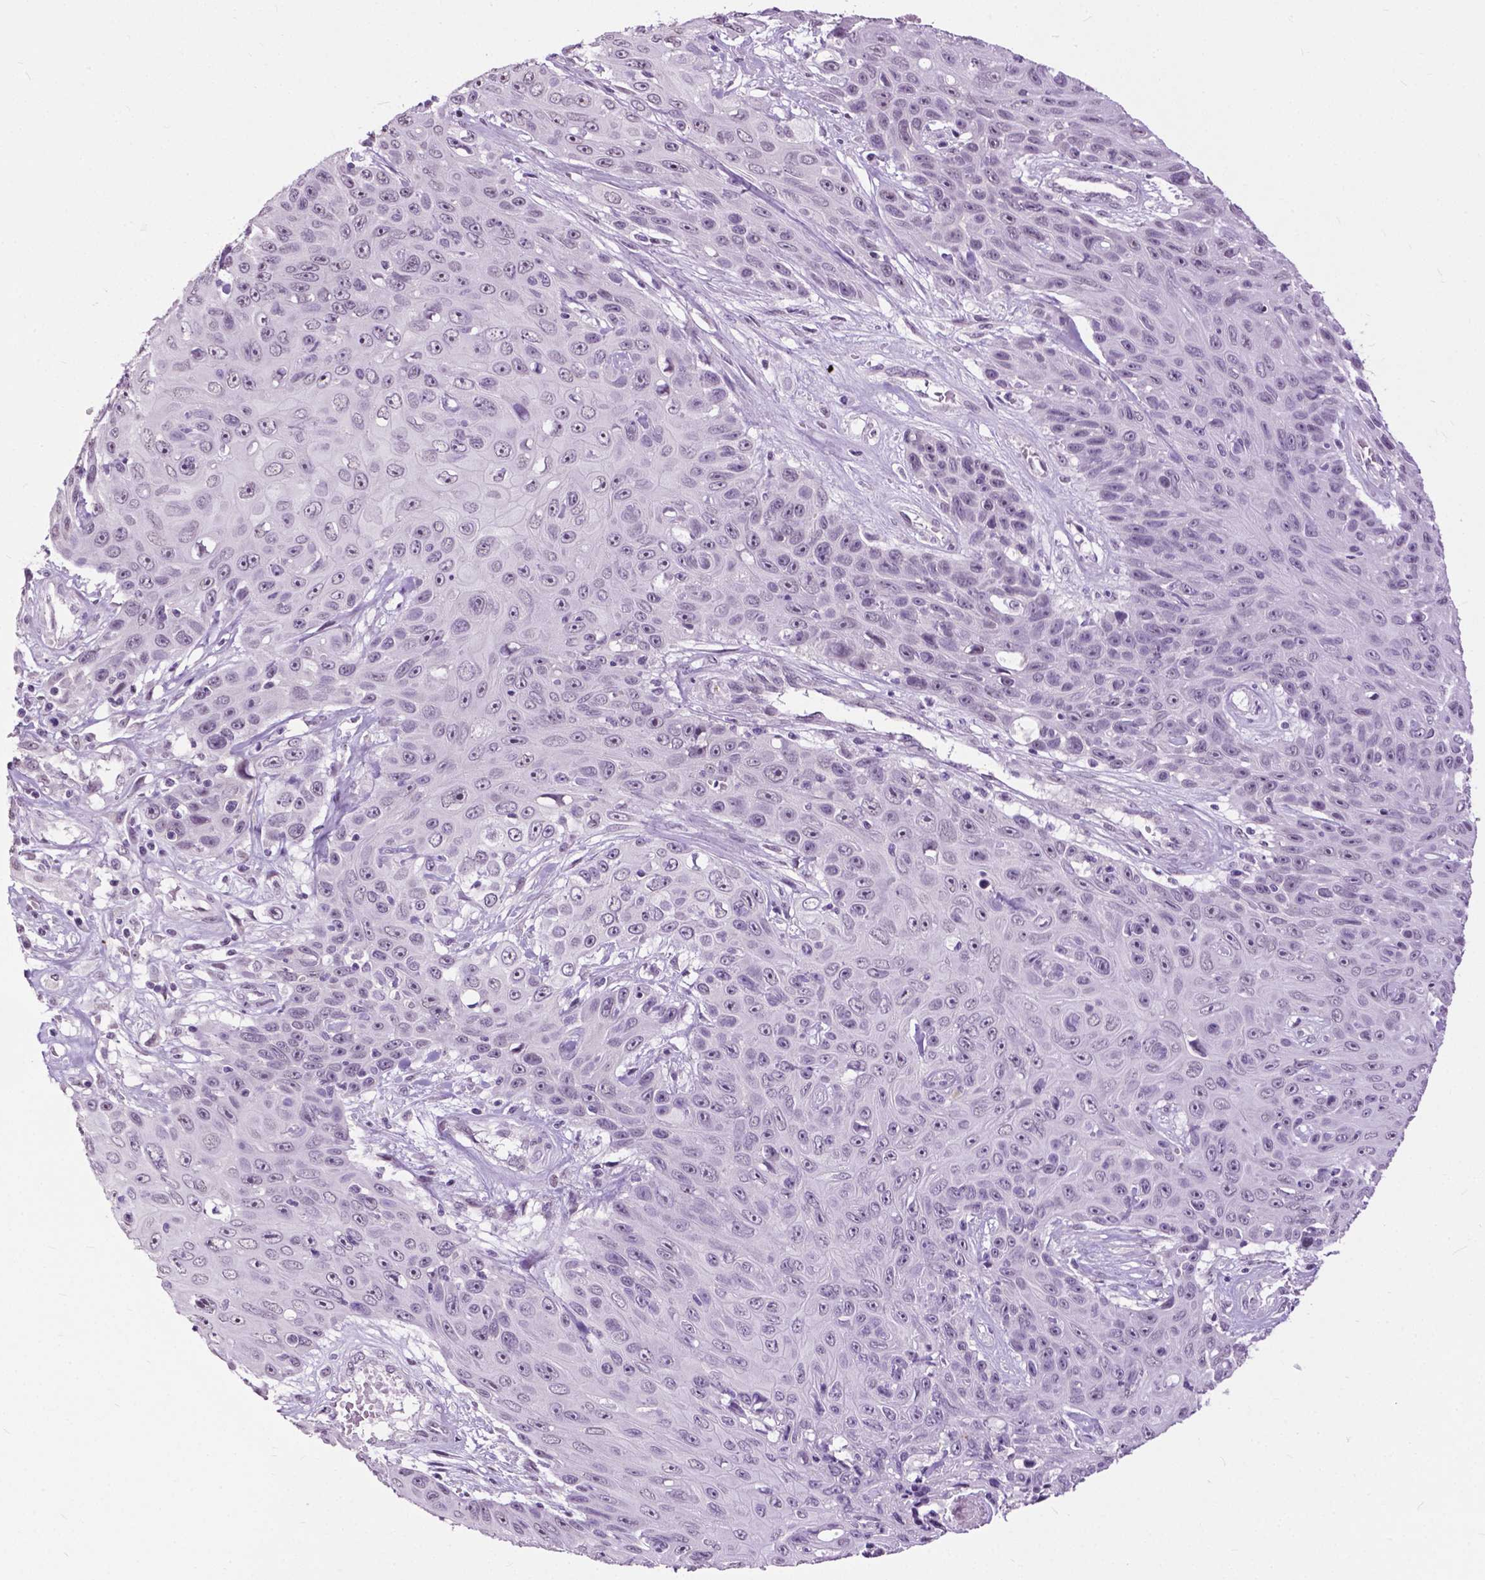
{"staining": {"intensity": "negative", "quantity": "none", "location": "none"}, "tissue": "skin cancer", "cell_type": "Tumor cells", "image_type": "cancer", "snomed": [{"axis": "morphology", "description": "Squamous cell carcinoma, NOS"}, {"axis": "topography", "description": "Skin"}], "caption": "Photomicrograph shows no significant protein positivity in tumor cells of skin cancer (squamous cell carcinoma).", "gene": "GPR37L1", "patient": {"sex": "male", "age": 82}}